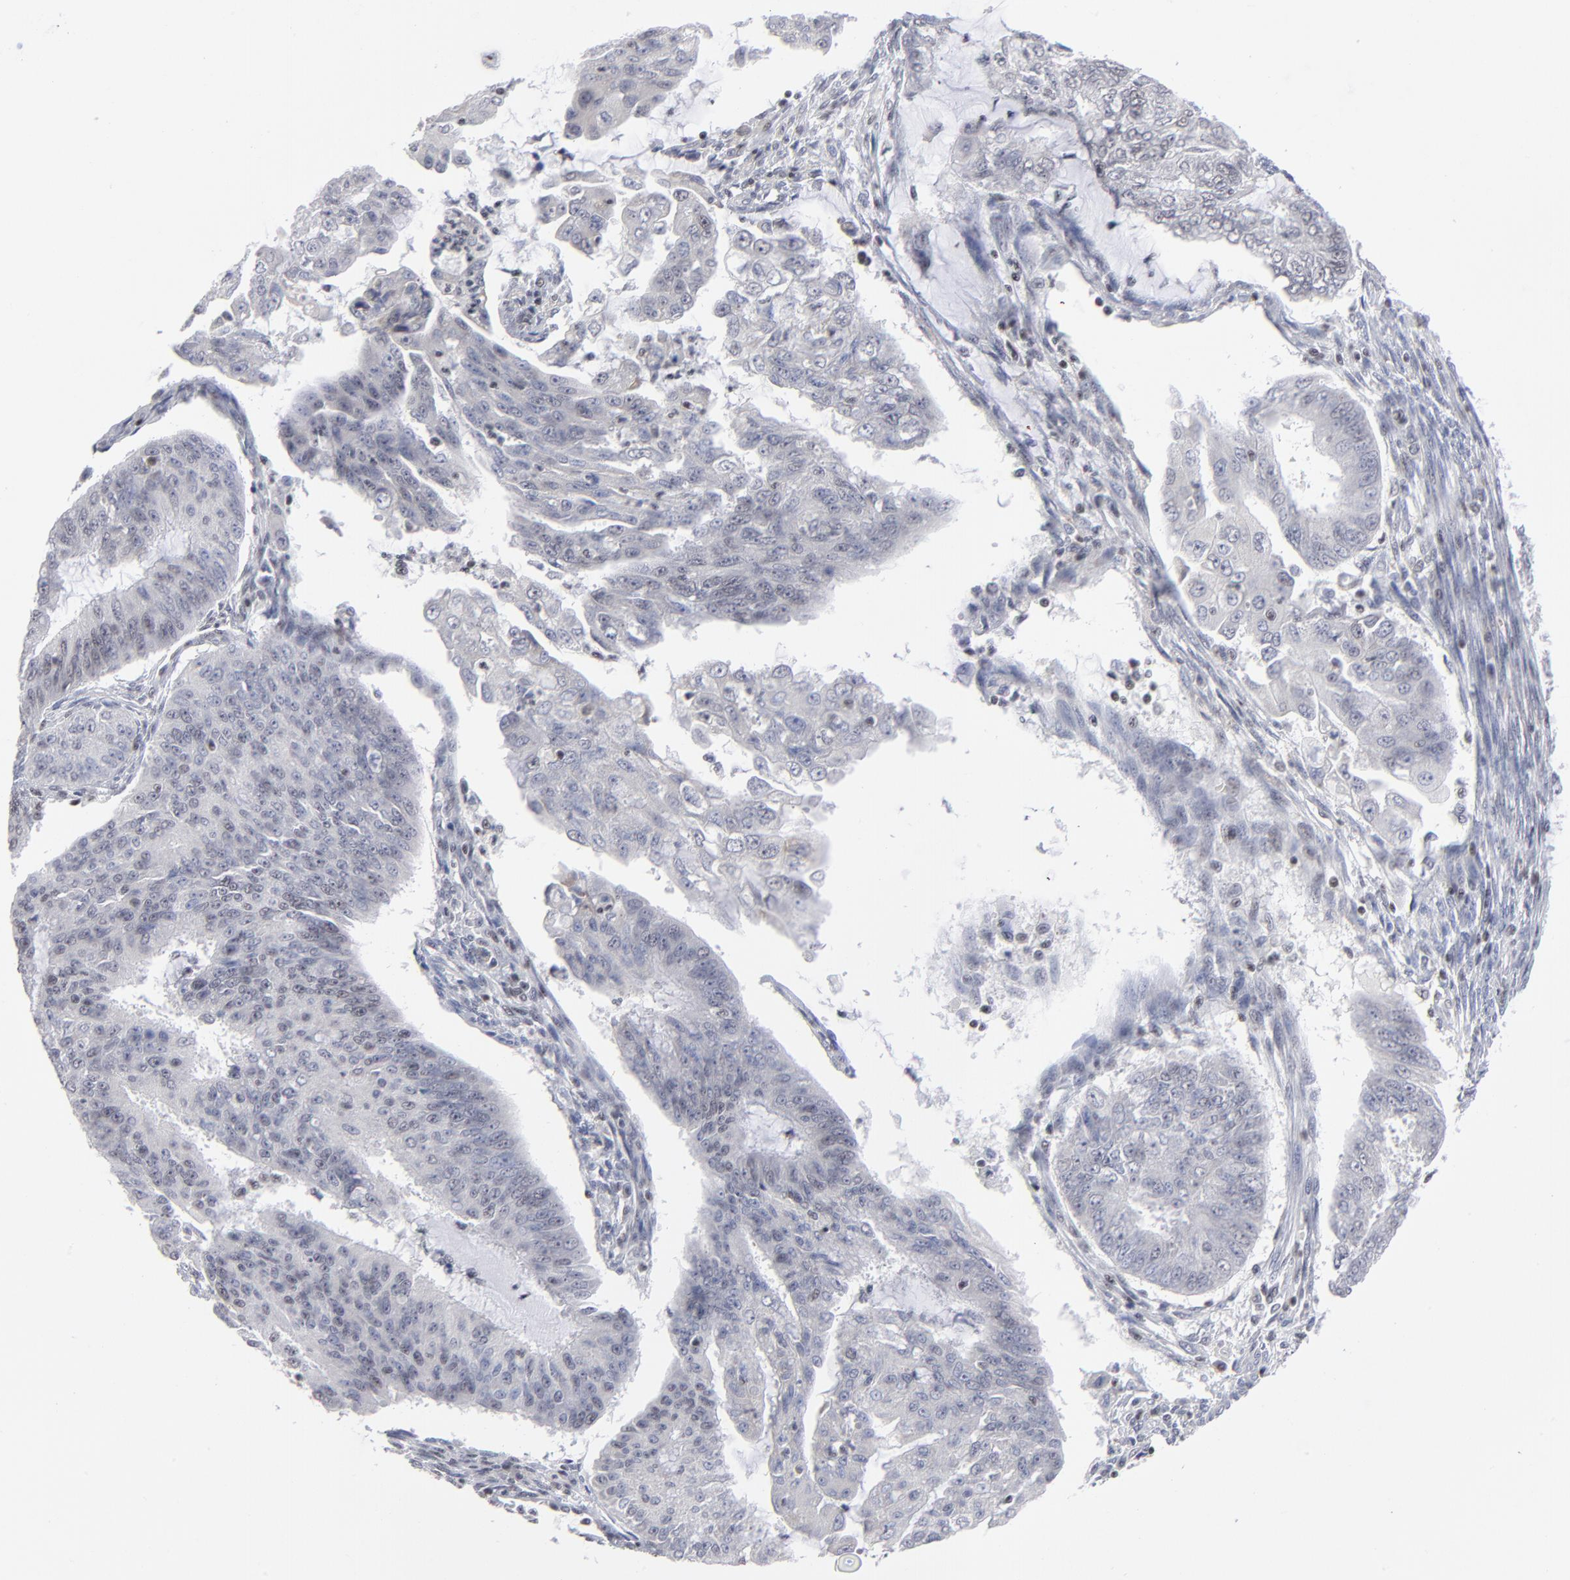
{"staining": {"intensity": "weak", "quantity": "<25%", "location": "nuclear"}, "tissue": "endometrial cancer", "cell_type": "Tumor cells", "image_type": "cancer", "snomed": [{"axis": "morphology", "description": "Adenocarcinoma, NOS"}, {"axis": "topography", "description": "Endometrium"}], "caption": "A high-resolution histopathology image shows immunohistochemistry staining of endometrial cancer (adenocarcinoma), which reveals no significant expression in tumor cells. (DAB immunohistochemistry with hematoxylin counter stain).", "gene": "SP2", "patient": {"sex": "female", "age": 75}}